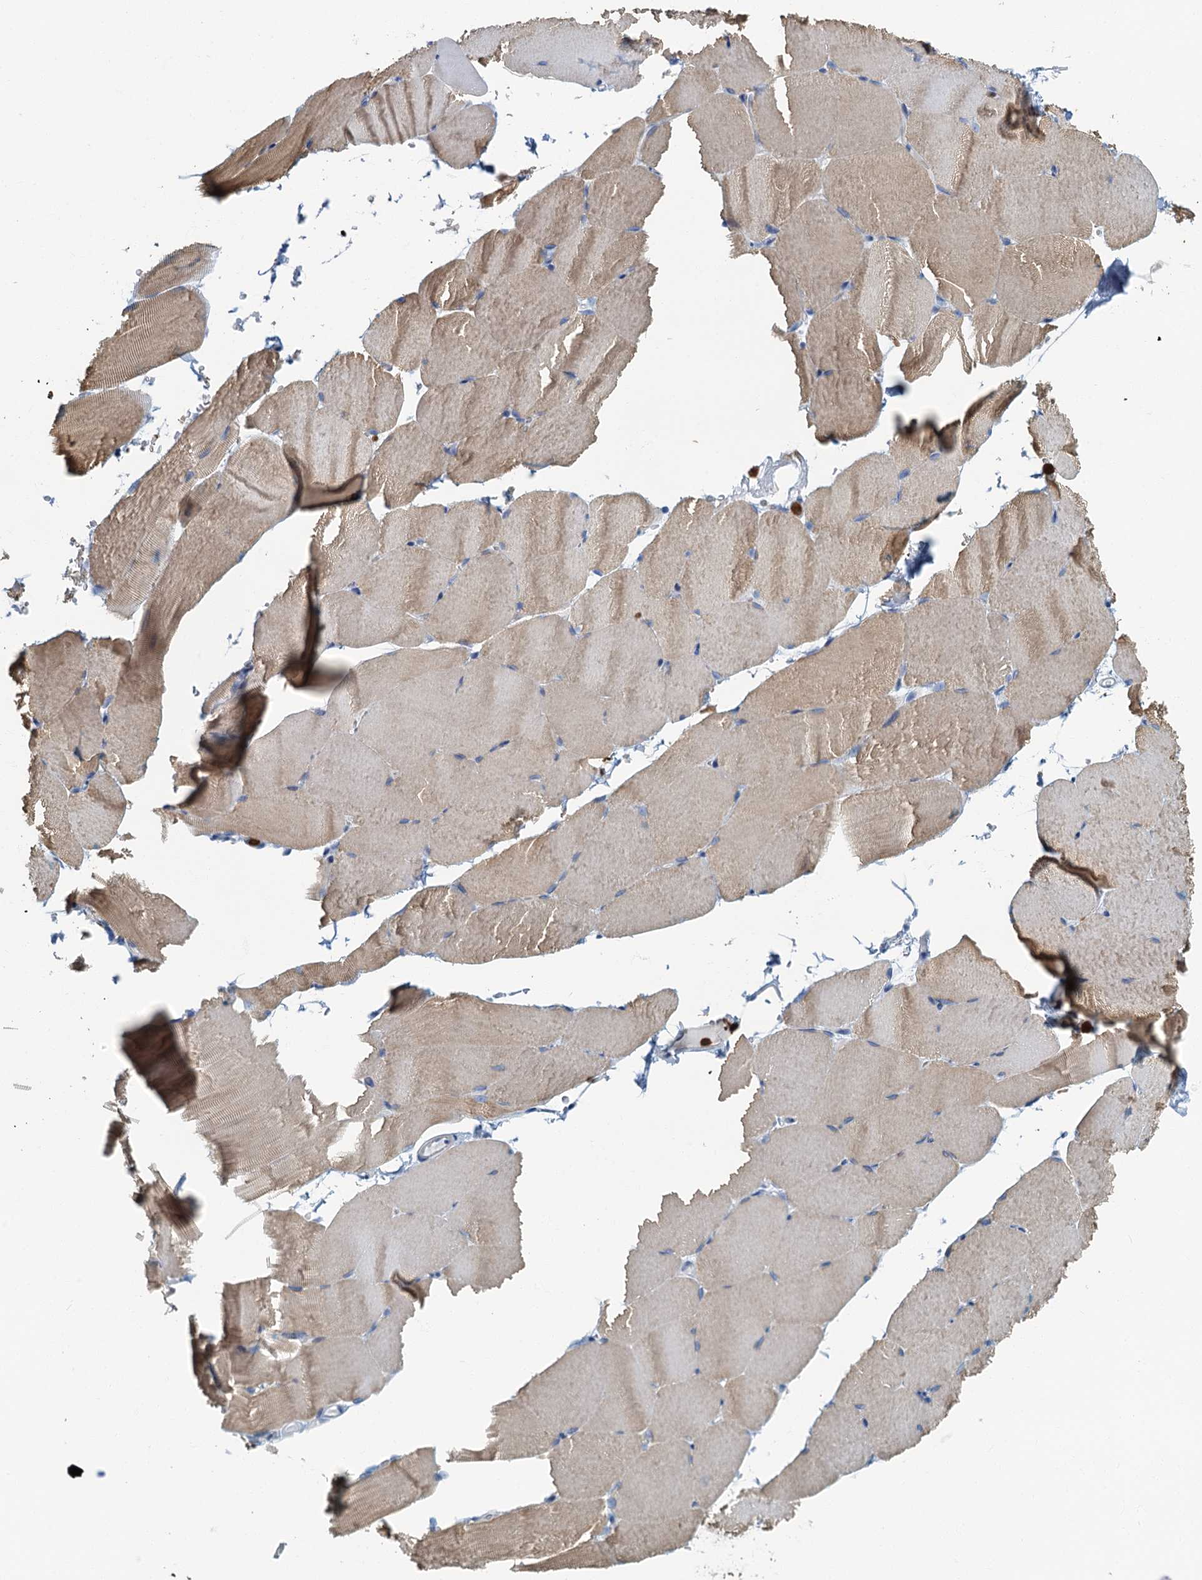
{"staining": {"intensity": "moderate", "quantity": "25%-75%", "location": "cytoplasmic/membranous"}, "tissue": "skeletal muscle", "cell_type": "Myocytes", "image_type": "normal", "snomed": [{"axis": "morphology", "description": "Normal tissue, NOS"}, {"axis": "topography", "description": "Skeletal muscle"}, {"axis": "topography", "description": "Parathyroid gland"}], "caption": "DAB immunohistochemical staining of benign skeletal muscle displays moderate cytoplasmic/membranous protein positivity in approximately 25%-75% of myocytes.", "gene": "ANKDD1A", "patient": {"sex": "female", "age": 37}}